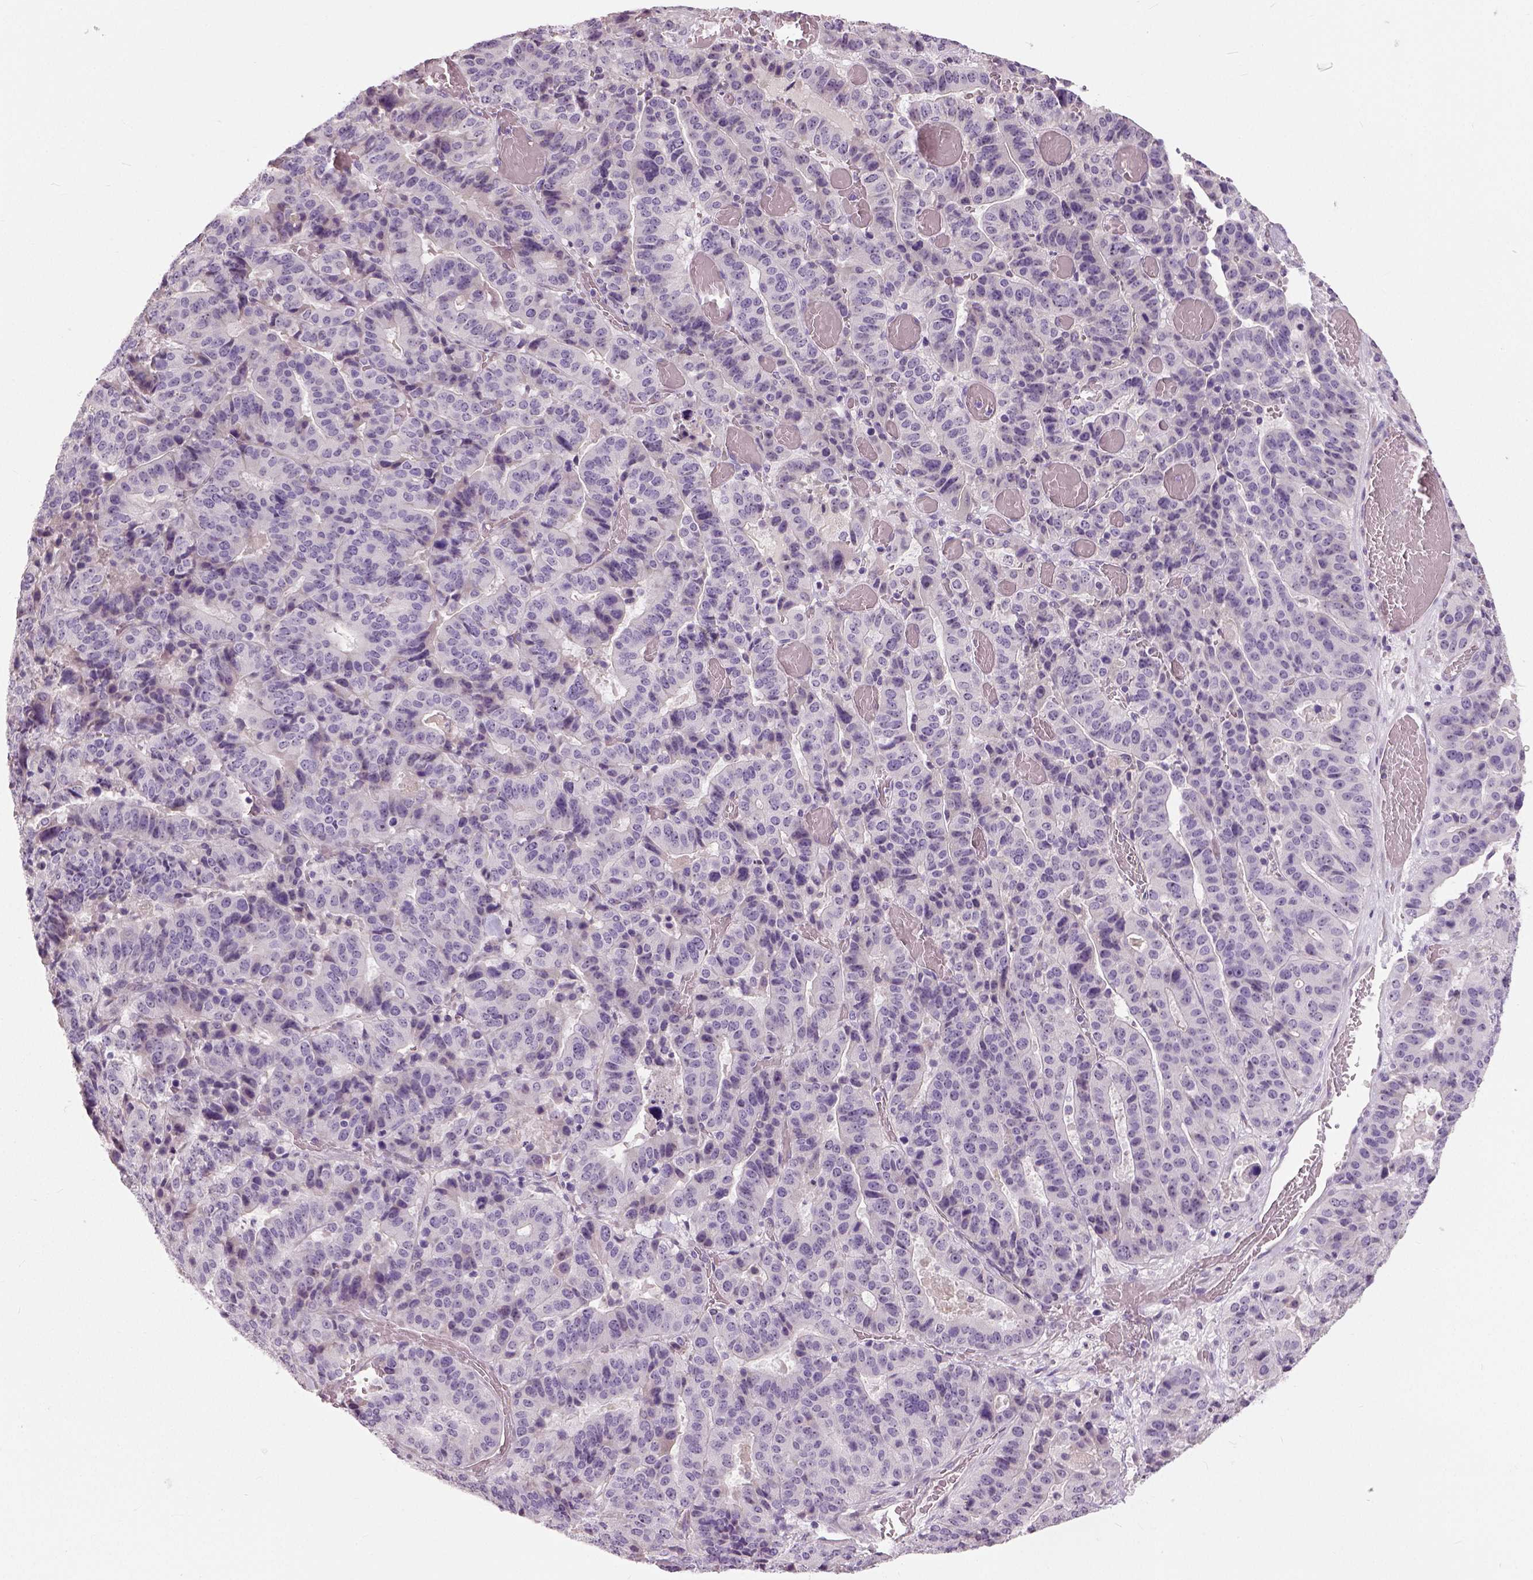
{"staining": {"intensity": "negative", "quantity": "none", "location": "none"}, "tissue": "stomach cancer", "cell_type": "Tumor cells", "image_type": "cancer", "snomed": [{"axis": "morphology", "description": "Adenocarcinoma, NOS"}, {"axis": "topography", "description": "Stomach"}], "caption": "An immunohistochemistry image of stomach cancer (adenocarcinoma) is shown. There is no staining in tumor cells of stomach cancer (adenocarcinoma).", "gene": "NECAB1", "patient": {"sex": "male", "age": 48}}